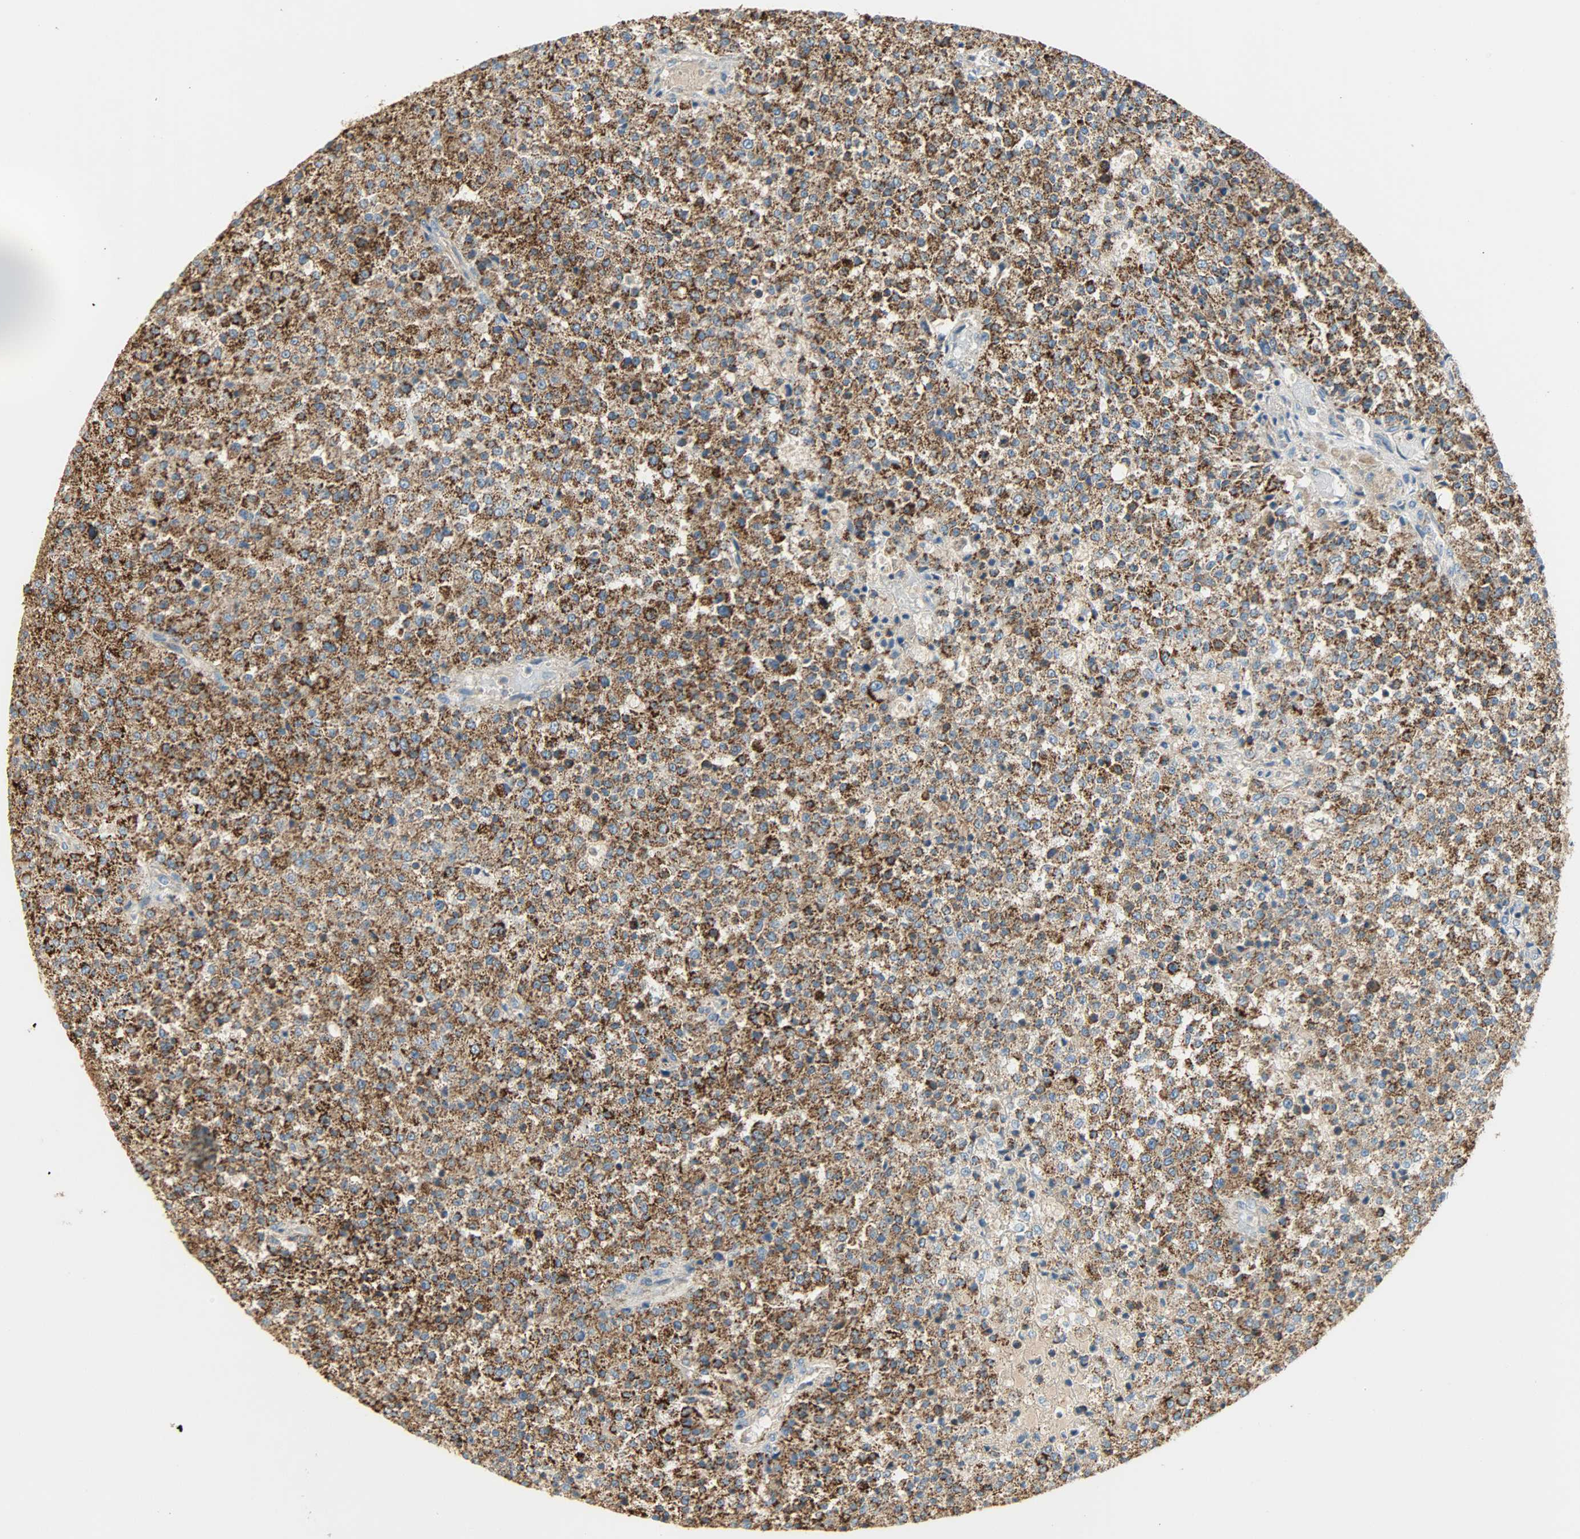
{"staining": {"intensity": "strong", "quantity": ">75%", "location": "cytoplasmic/membranous"}, "tissue": "testis cancer", "cell_type": "Tumor cells", "image_type": "cancer", "snomed": [{"axis": "morphology", "description": "Seminoma, NOS"}, {"axis": "topography", "description": "Testis"}], "caption": "Strong cytoplasmic/membranous protein staining is identified in approximately >75% of tumor cells in testis cancer.", "gene": "NNT", "patient": {"sex": "male", "age": 59}}